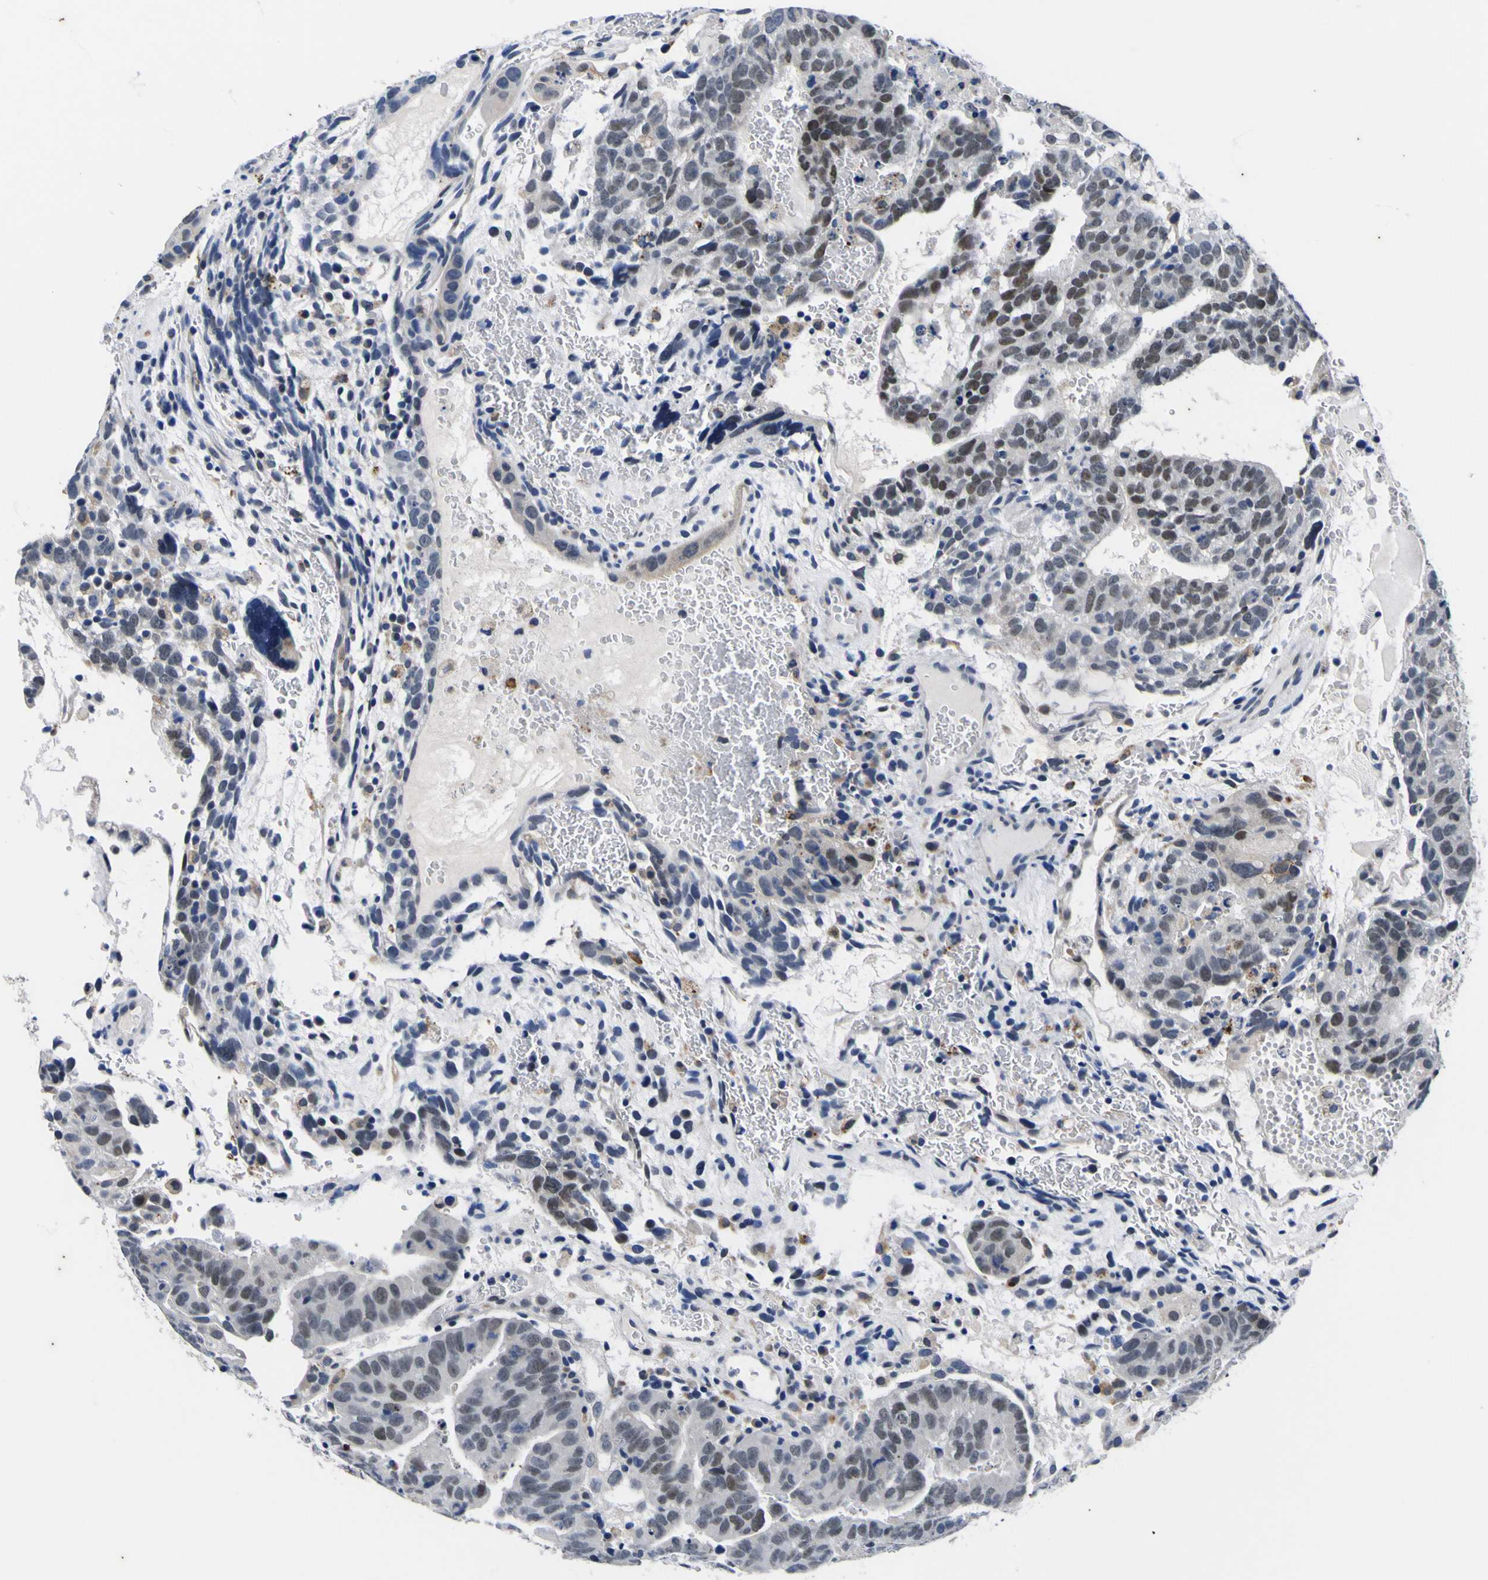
{"staining": {"intensity": "weak", "quantity": ">75%", "location": "nuclear"}, "tissue": "testis cancer", "cell_type": "Tumor cells", "image_type": "cancer", "snomed": [{"axis": "morphology", "description": "Seminoma, NOS"}, {"axis": "morphology", "description": "Carcinoma, Embryonal, NOS"}, {"axis": "topography", "description": "Testis"}], "caption": "Tumor cells display weak nuclear expression in about >75% of cells in testis cancer (embryonal carcinoma).", "gene": "IGFLR1", "patient": {"sex": "male", "age": 52}}